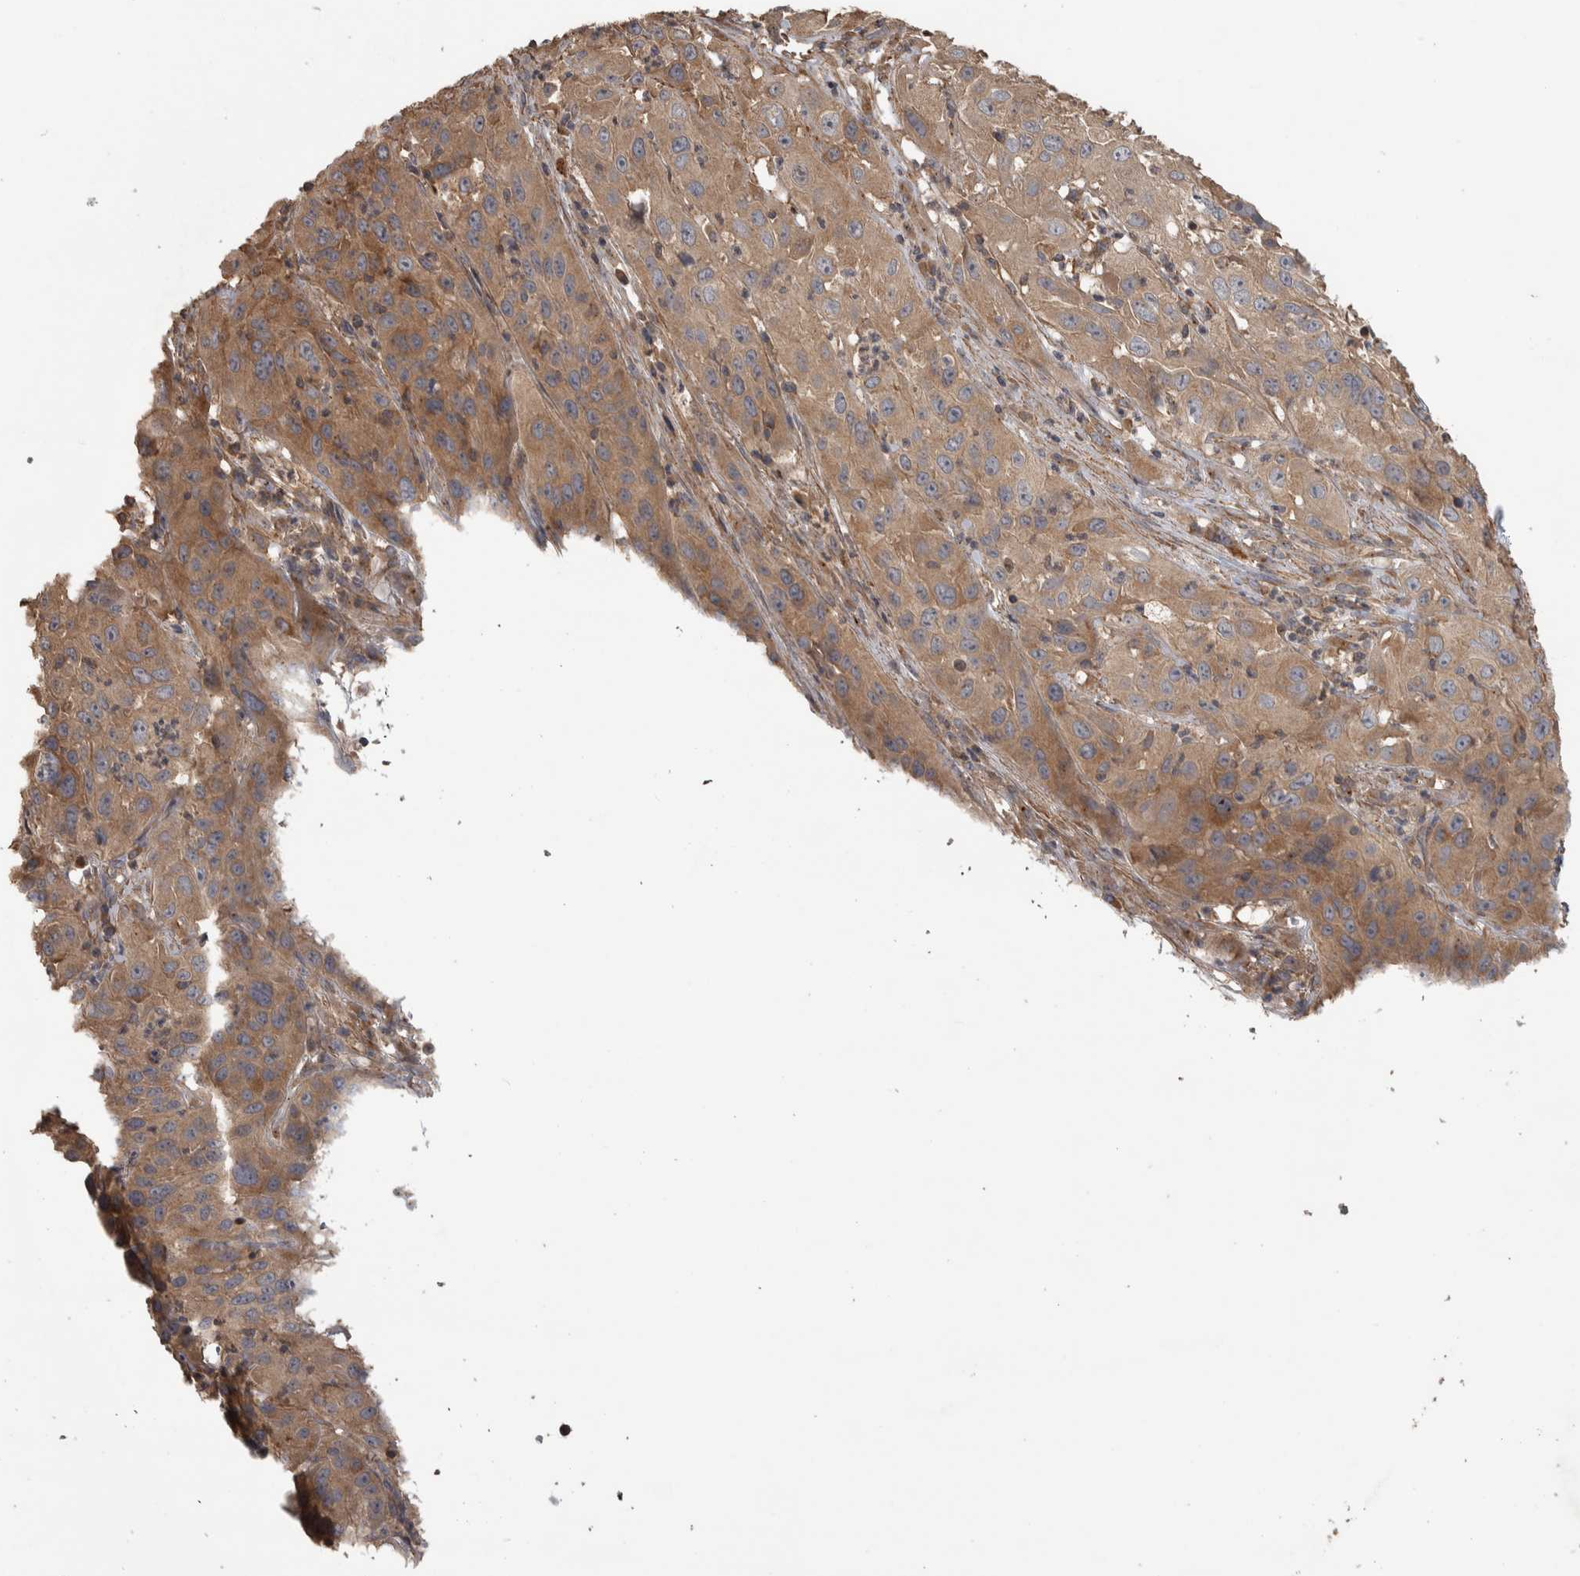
{"staining": {"intensity": "moderate", "quantity": ">75%", "location": "cytoplasmic/membranous"}, "tissue": "cervical cancer", "cell_type": "Tumor cells", "image_type": "cancer", "snomed": [{"axis": "morphology", "description": "Squamous cell carcinoma, NOS"}, {"axis": "topography", "description": "Cervix"}], "caption": "Immunohistochemistry micrograph of cervical cancer (squamous cell carcinoma) stained for a protein (brown), which reveals medium levels of moderate cytoplasmic/membranous expression in approximately >75% of tumor cells.", "gene": "IFRD1", "patient": {"sex": "female", "age": 32}}